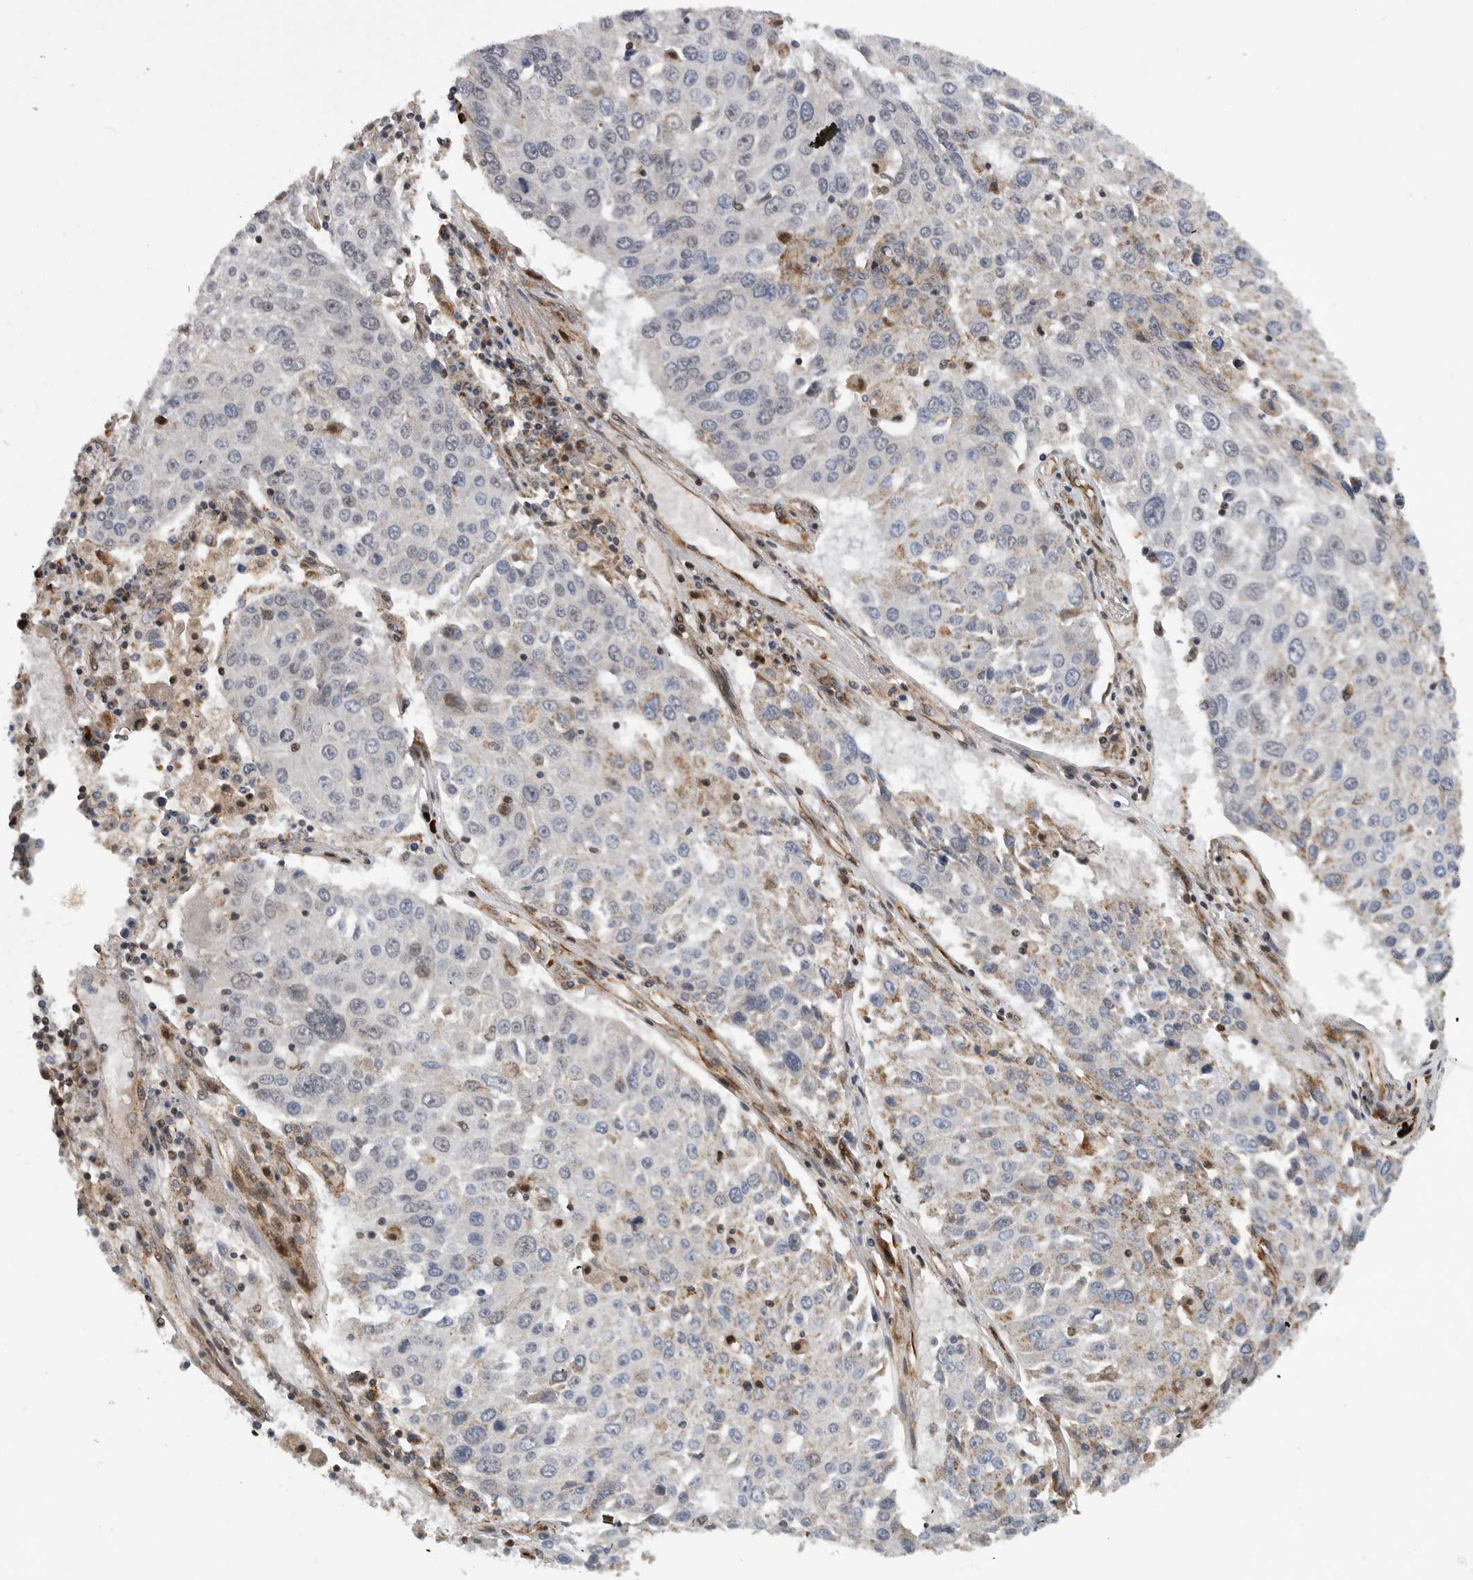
{"staining": {"intensity": "negative", "quantity": "none", "location": "none"}, "tissue": "lung cancer", "cell_type": "Tumor cells", "image_type": "cancer", "snomed": [{"axis": "morphology", "description": "Squamous cell carcinoma, NOS"}, {"axis": "topography", "description": "Lung"}], "caption": "High power microscopy micrograph of an immunohistochemistry image of squamous cell carcinoma (lung), revealing no significant expression in tumor cells. (Stains: DAB immunohistochemistry (IHC) with hematoxylin counter stain, Microscopy: brightfield microscopy at high magnification).", "gene": "TMPRSS11F", "patient": {"sex": "male", "age": 65}}